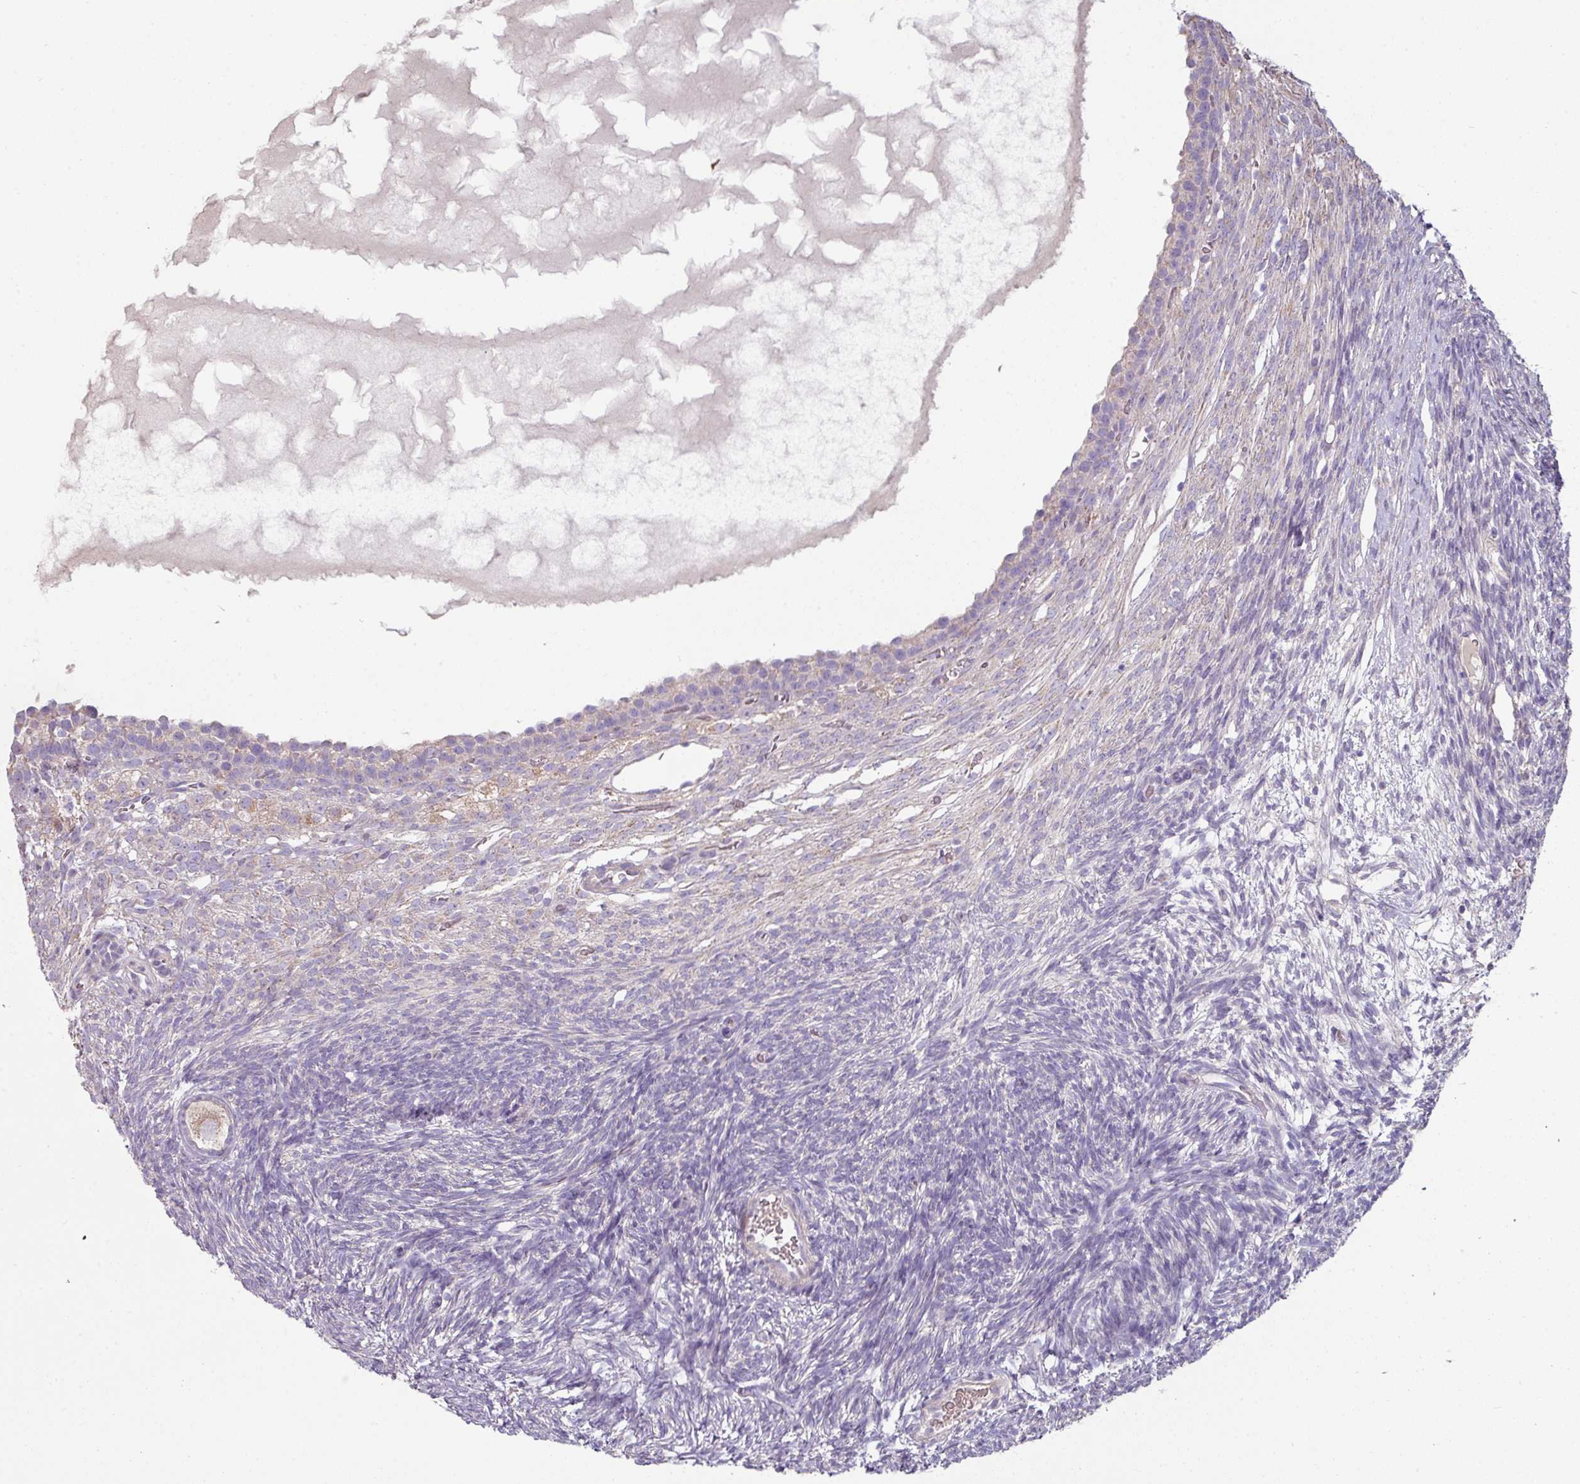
{"staining": {"intensity": "weak", "quantity": ">75%", "location": "cytoplasmic/membranous"}, "tissue": "ovary", "cell_type": "Follicle cells", "image_type": "normal", "snomed": [{"axis": "morphology", "description": "Normal tissue, NOS"}, {"axis": "topography", "description": "Ovary"}], "caption": "IHC histopathology image of unremarkable ovary: ovary stained using immunohistochemistry (IHC) exhibits low levels of weak protein expression localized specifically in the cytoplasmic/membranous of follicle cells, appearing as a cytoplasmic/membranous brown color.", "gene": "LRRC9", "patient": {"sex": "female", "age": 39}}